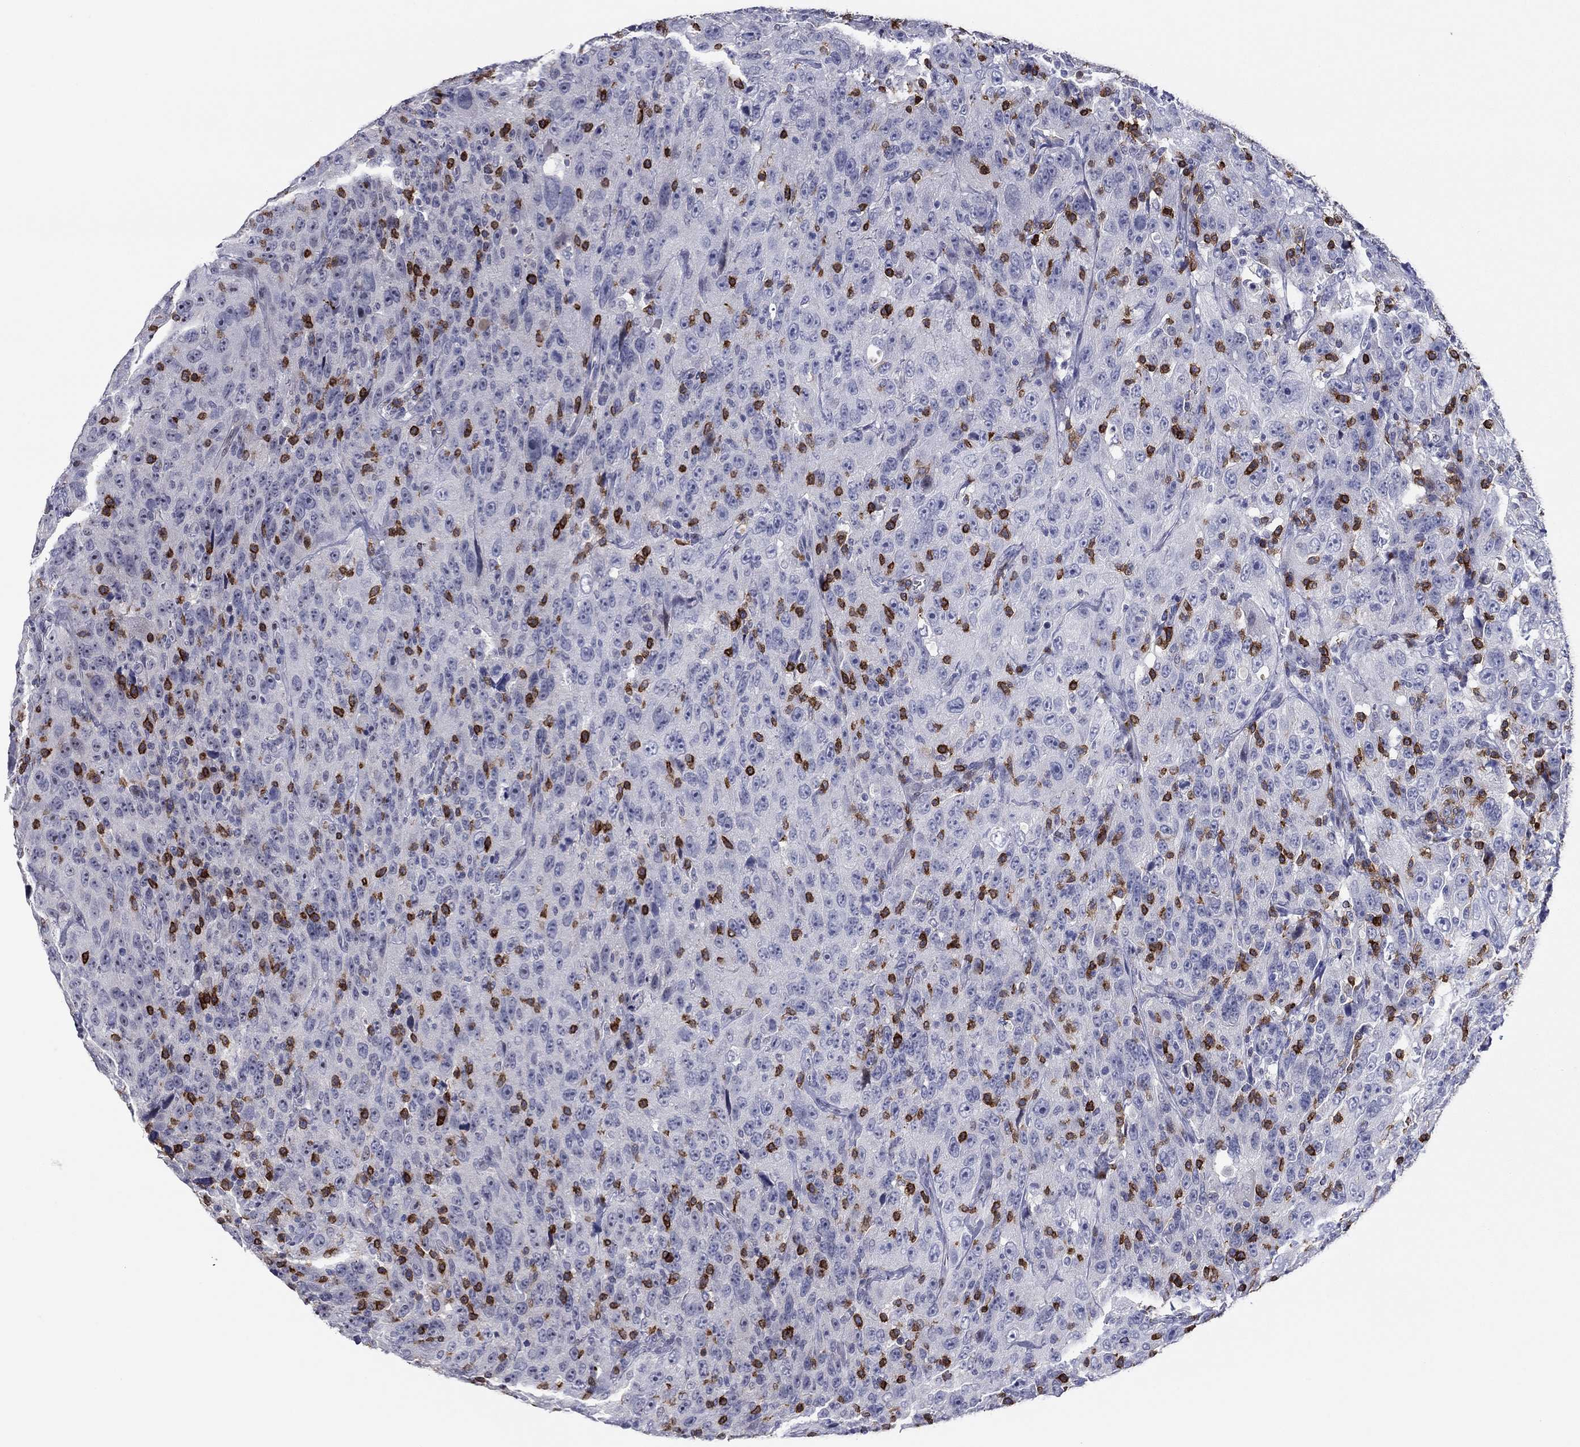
{"staining": {"intensity": "negative", "quantity": "none", "location": "none"}, "tissue": "urothelial cancer", "cell_type": "Tumor cells", "image_type": "cancer", "snomed": [{"axis": "morphology", "description": "Urothelial carcinoma, NOS"}, {"axis": "morphology", "description": "Urothelial carcinoma, High grade"}, {"axis": "topography", "description": "Urinary bladder"}], "caption": "DAB (3,3'-diaminobenzidine) immunohistochemical staining of human high-grade urothelial carcinoma demonstrates no significant positivity in tumor cells.", "gene": "ITGAE", "patient": {"sex": "female", "age": 73}}